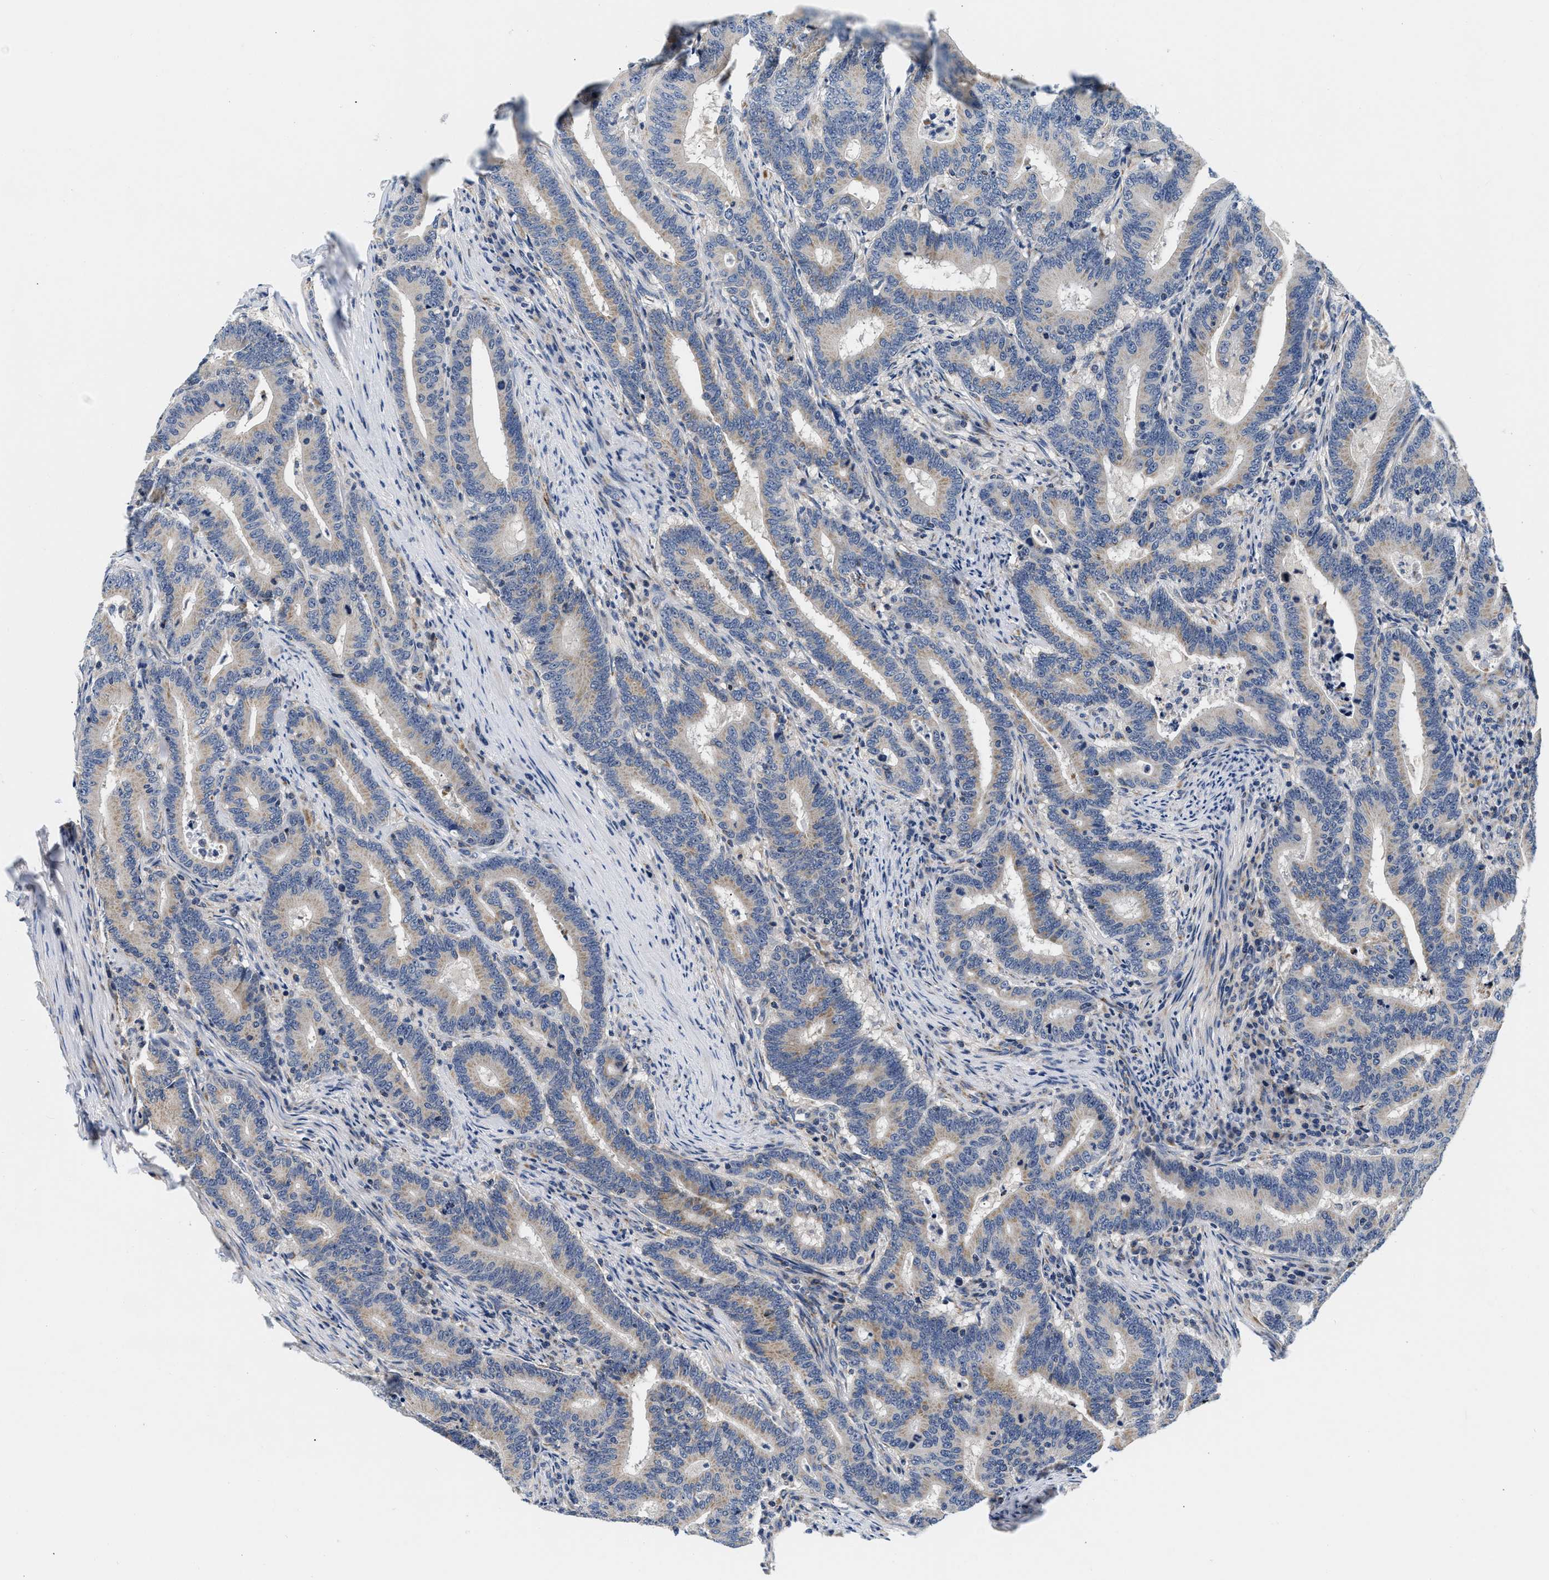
{"staining": {"intensity": "negative", "quantity": "none", "location": "none"}, "tissue": "colorectal cancer", "cell_type": "Tumor cells", "image_type": "cancer", "snomed": [{"axis": "morphology", "description": "Adenocarcinoma, NOS"}, {"axis": "topography", "description": "Colon"}], "caption": "DAB (3,3'-diaminobenzidine) immunohistochemical staining of adenocarcinoma (colorectal) reveals no significant staining in tumor cells. (Immunohistochemistry, brightfield microscopy, high magnification).", "gene": "PDP1", "patient": {"sex": "female", "age": 66}}